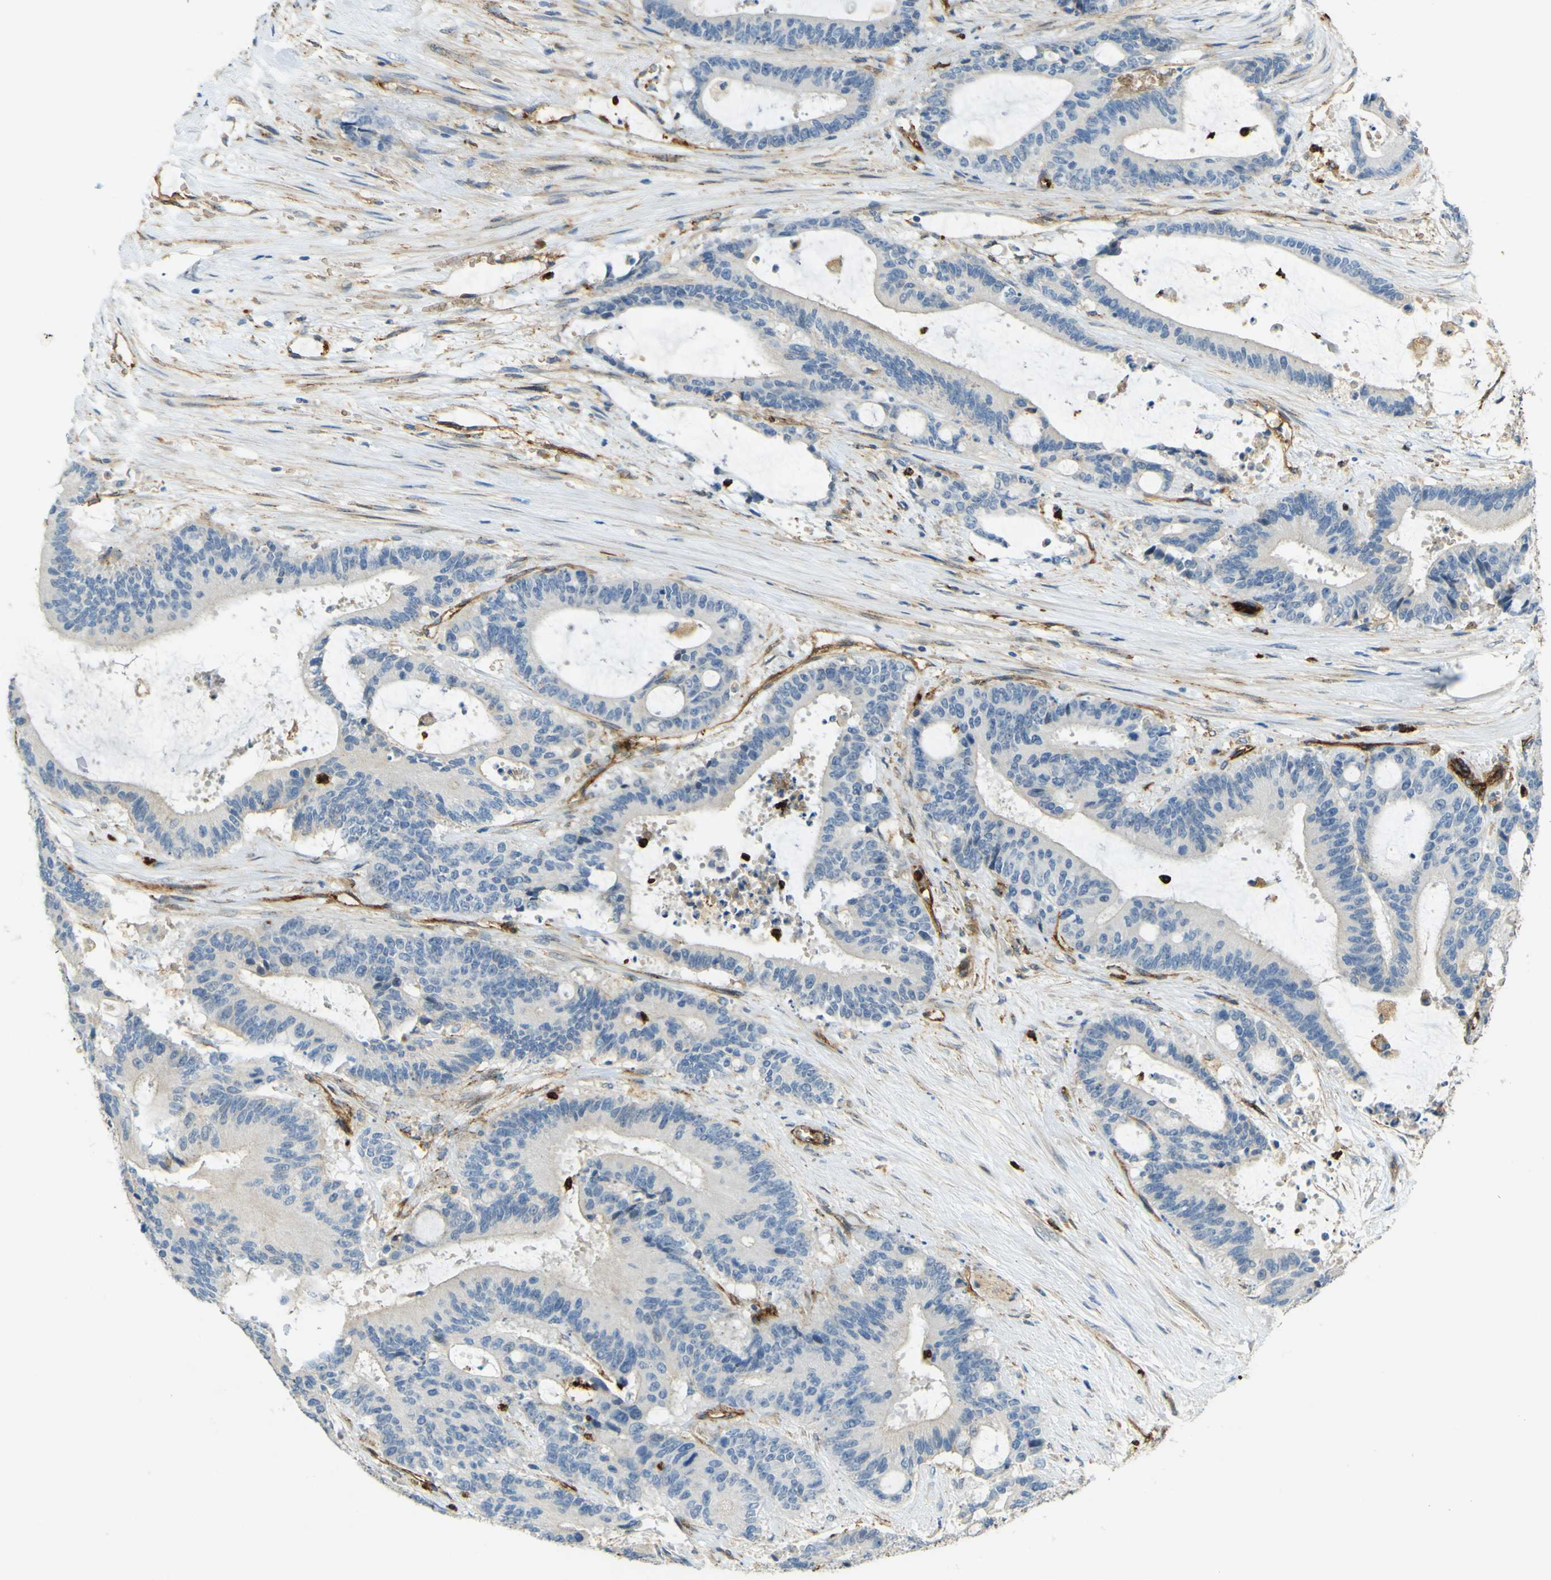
{"staining": {"intensity": "negative", "quantity": "none", "location": "none"}, "tissue": "liver cancer", "cell_type": "Tumor cells", "image_type": "cancer", "snomed": [{"axis": "morphology", "description": "Normal tissue, NOS"}, {"axis": "morphology", "description": "Cholangiocarcinoma"}, {"axis": "topography", "description": "Liver"}, {"axis": "topography", "description": "Peripheral nerve tissue"}], "caption": "This is an immunohistochemistry histopathology image of cholangiocarcinoma (liver). There is no staining in tumor cells.", "gene": "PLXDC1", "patient": {"sex": "female", "age": 73}}